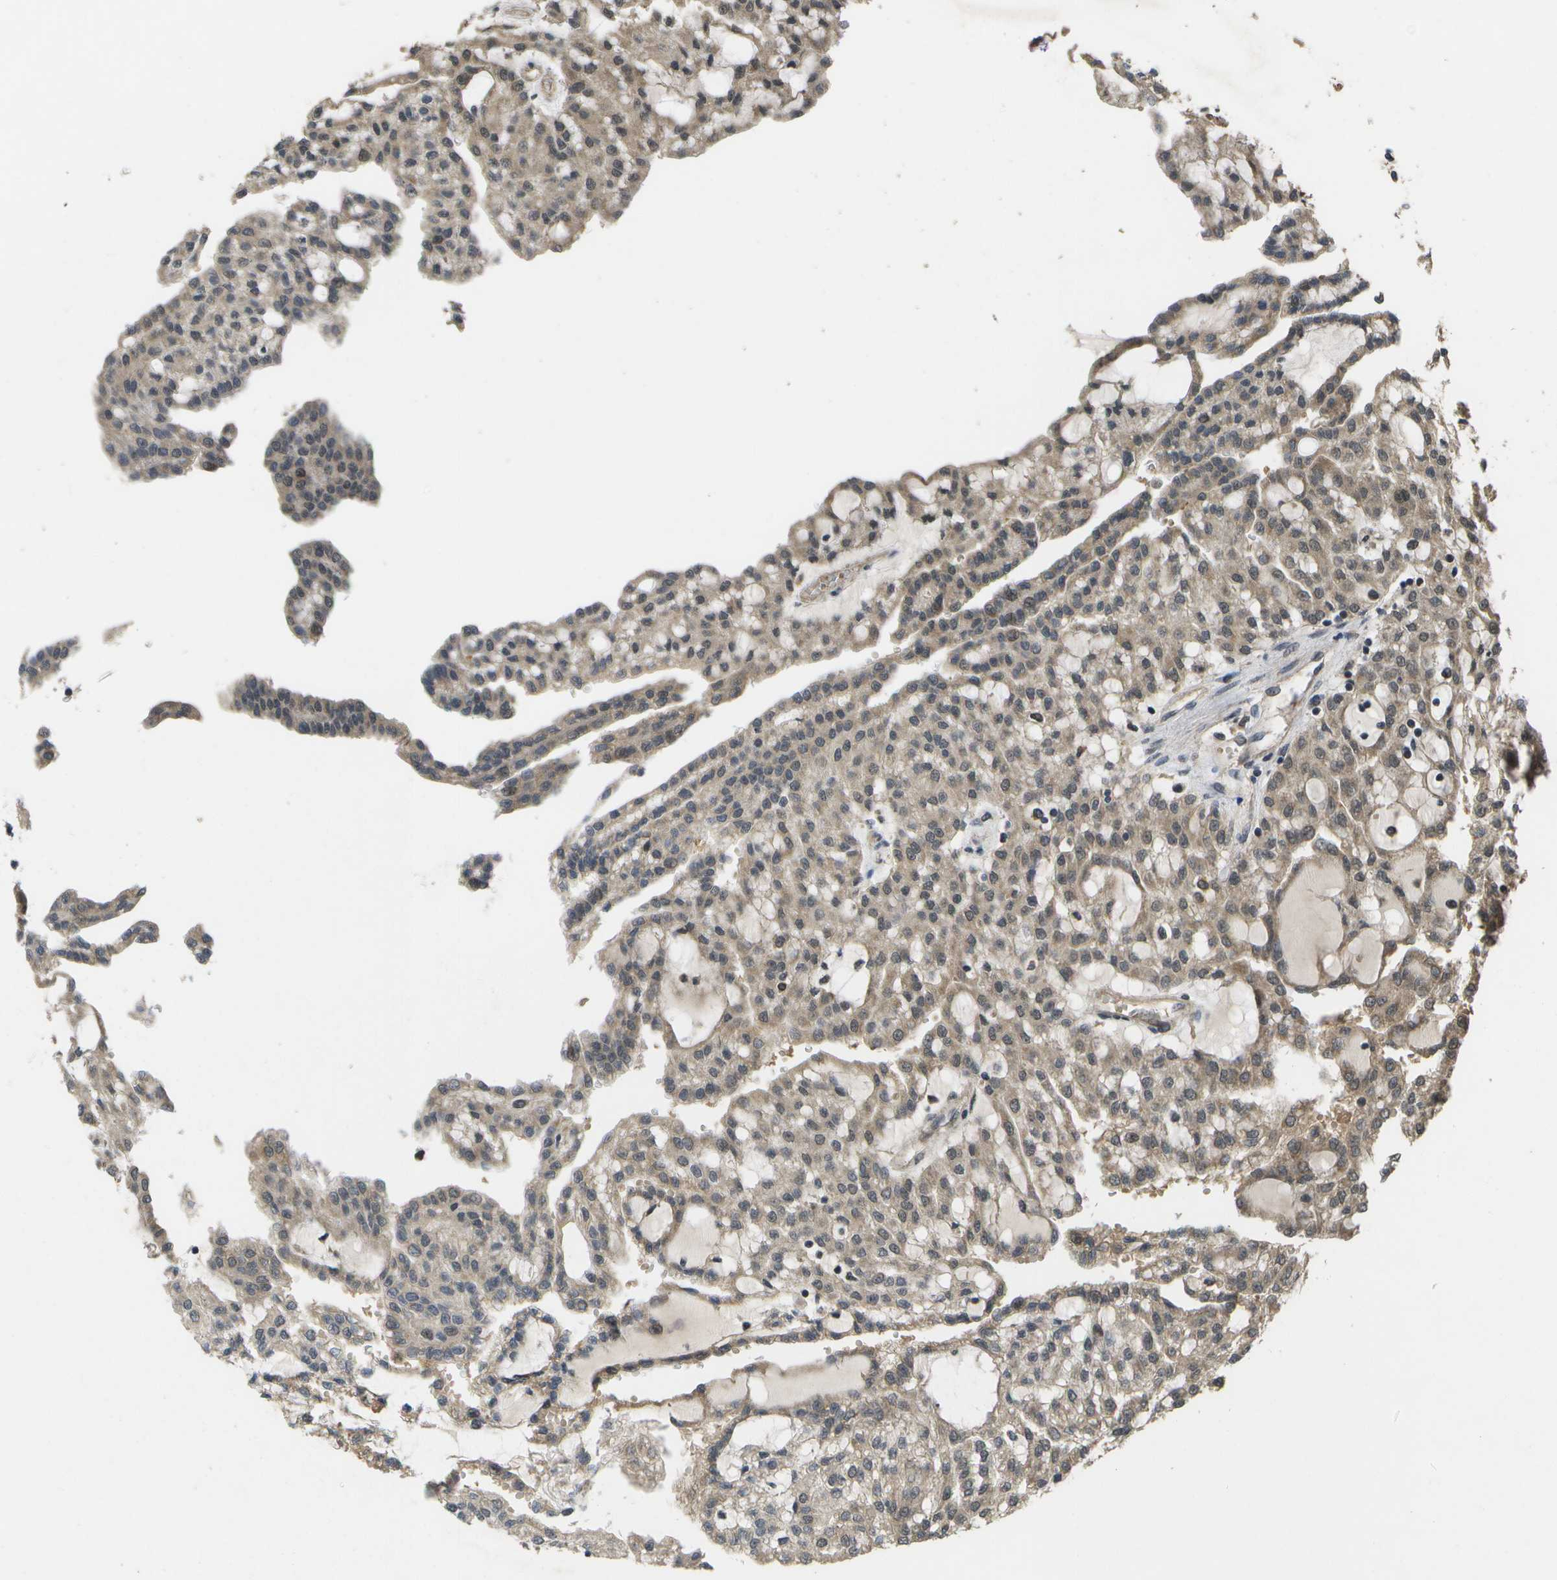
{"staining": {"intensity": "weak", "quantity": ">75%", "location": "cytoplasmic/membranous"}, "tissue": "renal cancer", "cell_type": "Tumor cells", "image_type": "cancer", "snomed": [{"axis": "morphology", "description": "Adenocarcinoma, NOS"}, {"axis": "topography", "description": "Kidney"}], "caption": "Weak cytoplasmic/membranous protein staining is present in approximately >75% of tumor cells in renal adenocarcinoma.", "gene": "ALAS1", "patient": {"sex": "male", "age": 63}}